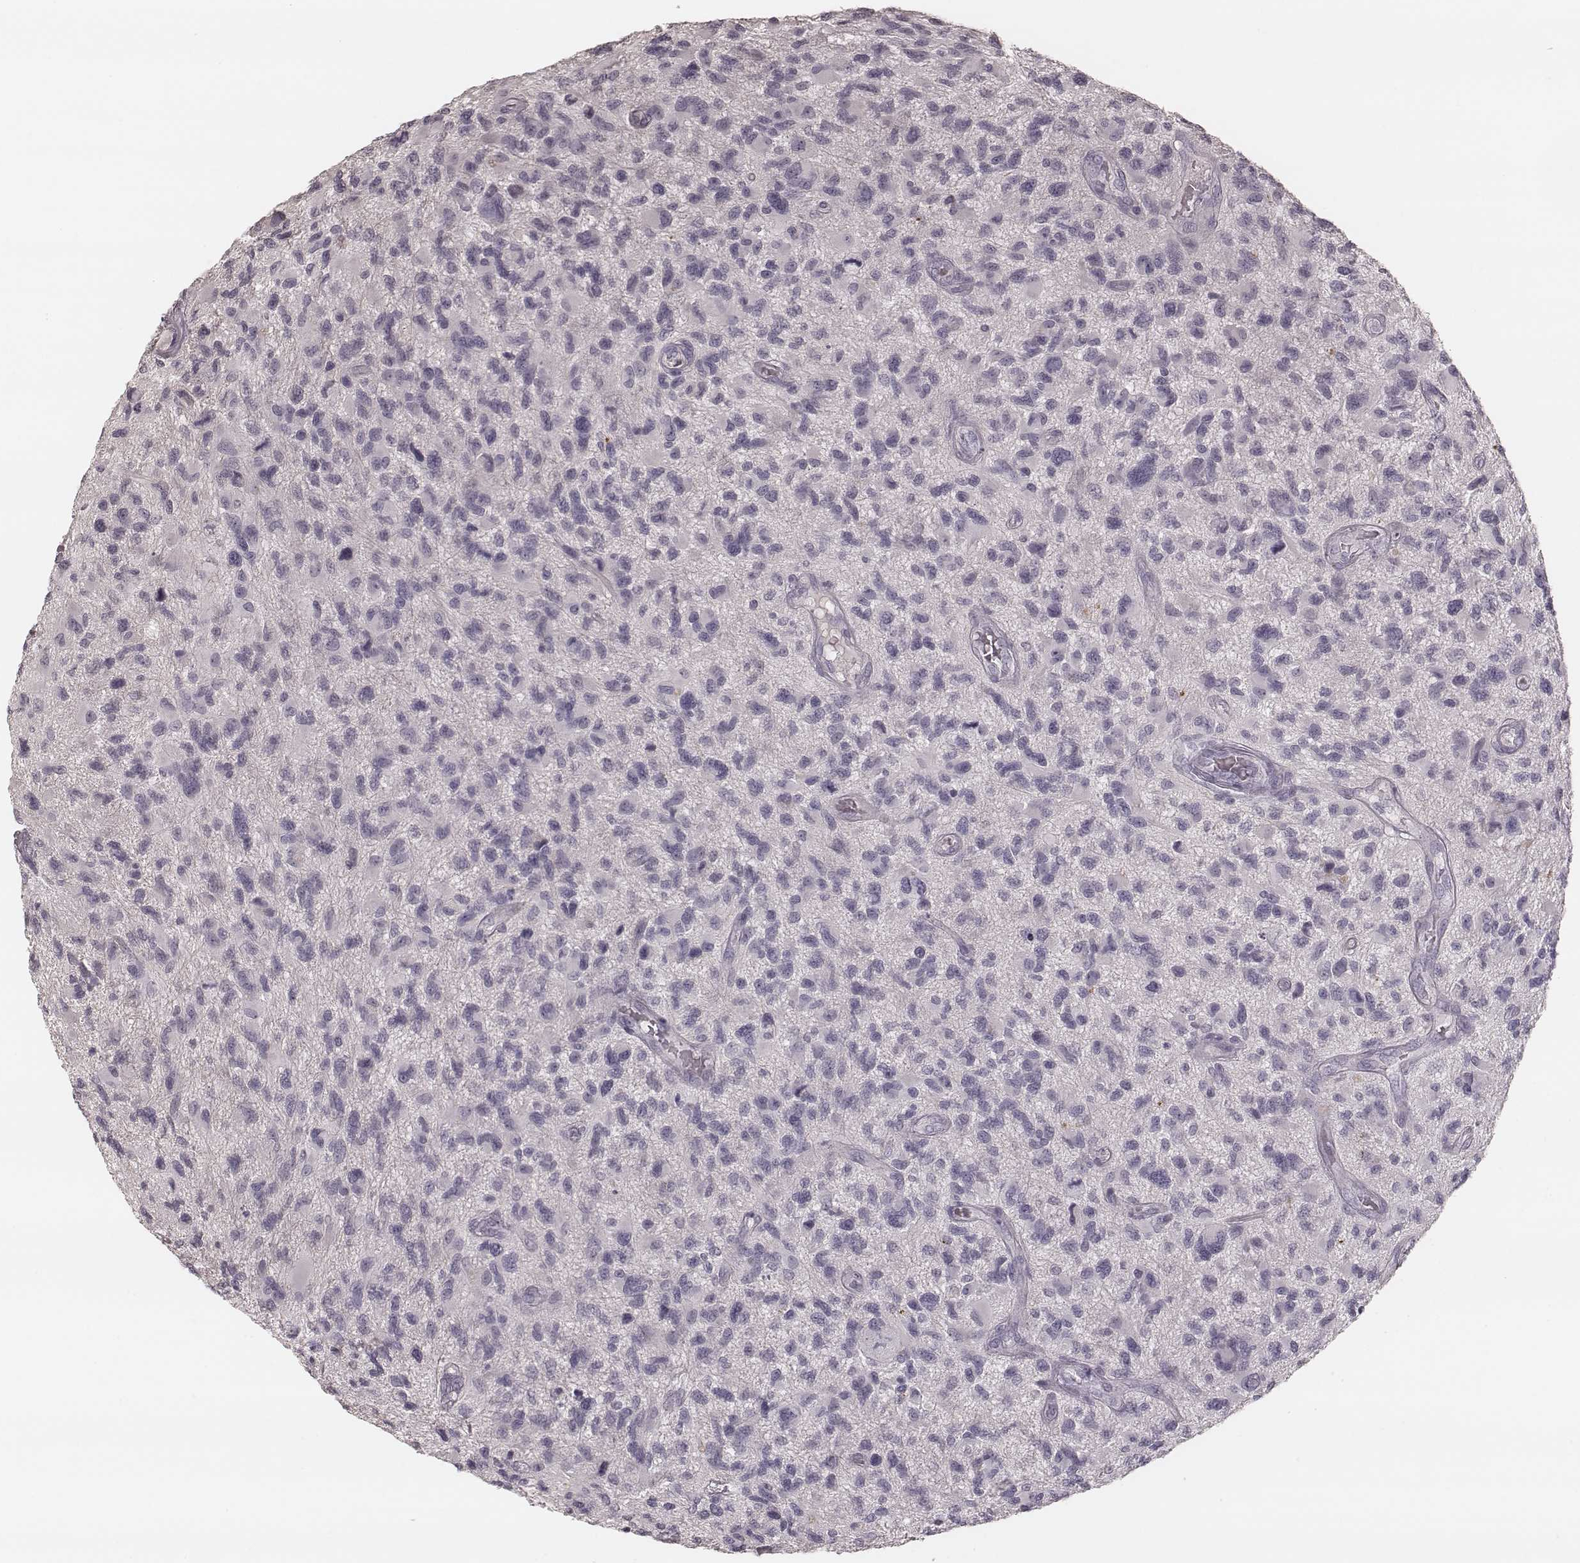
{"staining": {"intensity": "negative", "quantity": "none", "location": "none"}, "tissue": "glioma", "cell_type": "Tumor cells", "image_type": "cancer", "snomed": [{"axis": "morphology", "description": "Glioma, malignant, NOS"}, {"axis": "morphology", "description": "Glioma, malignant, High grade"}, {"axis": "topography", "description": "Brain"}], "caption": "Tumor cells show no significant protein positivity in glioma. (DAB IHC, high magnification).", "gene": "SMIM24", "patient": {"sex": "female", "age": 71}}